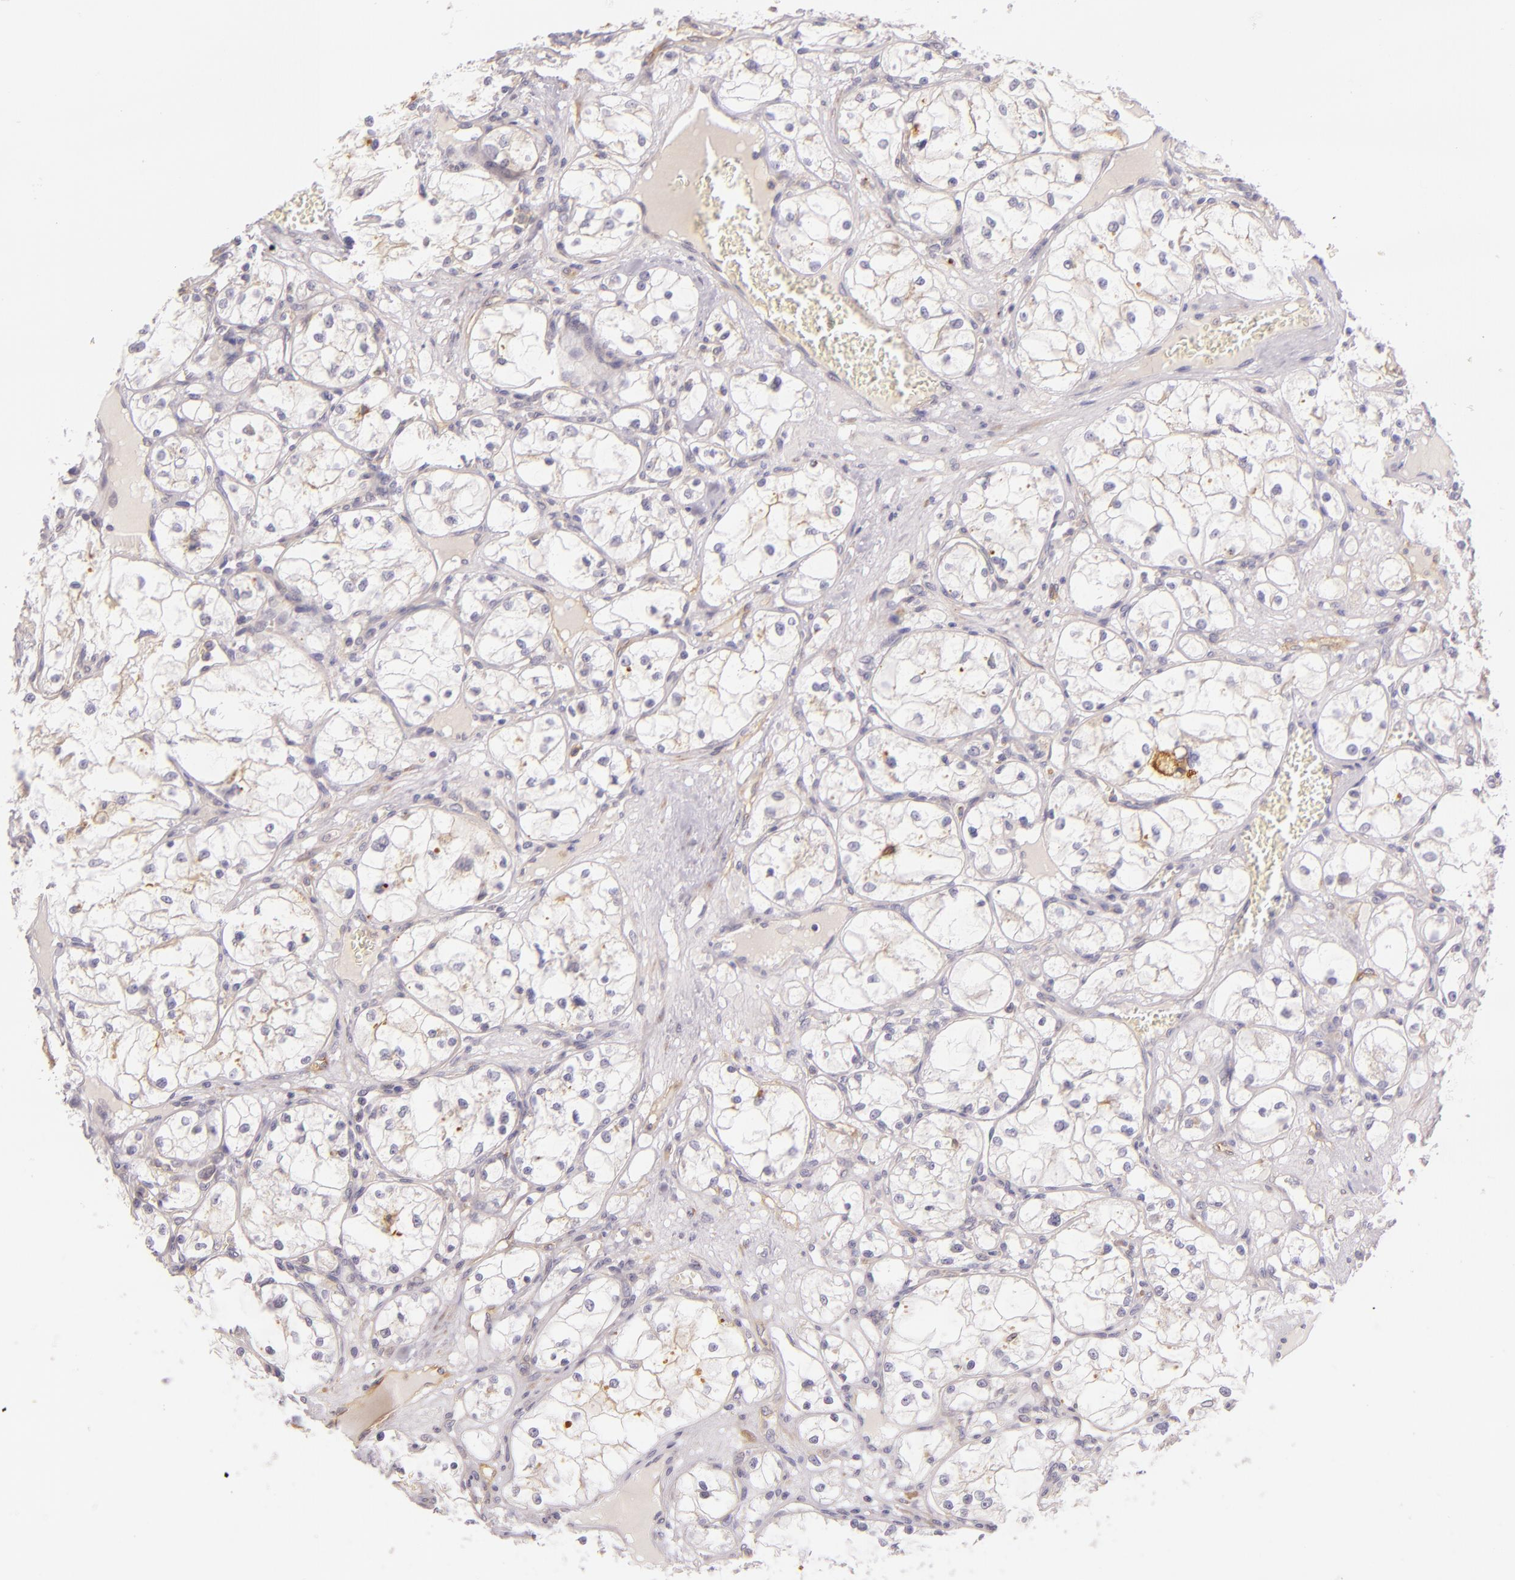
{"staining": {"intensity": "moderate", "quantity": "<25%", "location": "cytoplasmic/membranous"}, "tissue": "renal cancer", "cell_type": "Tumor cells", "image_type": "cancer", "snomed": [{"axis": "morphology", "description": "Adenocarcinoma, NOS"}, {"axis": "topography", "description": "Kidney"}], "caption": "An immunohistochemistry image of tumor tissue is shown. Protein staining in brown shows moderate cytoplasmic/membranous positivity in renal adenocarcinoma within tumor cells.", "gene": "CTSF", "patient": {"sex": "male", "age": 61}}